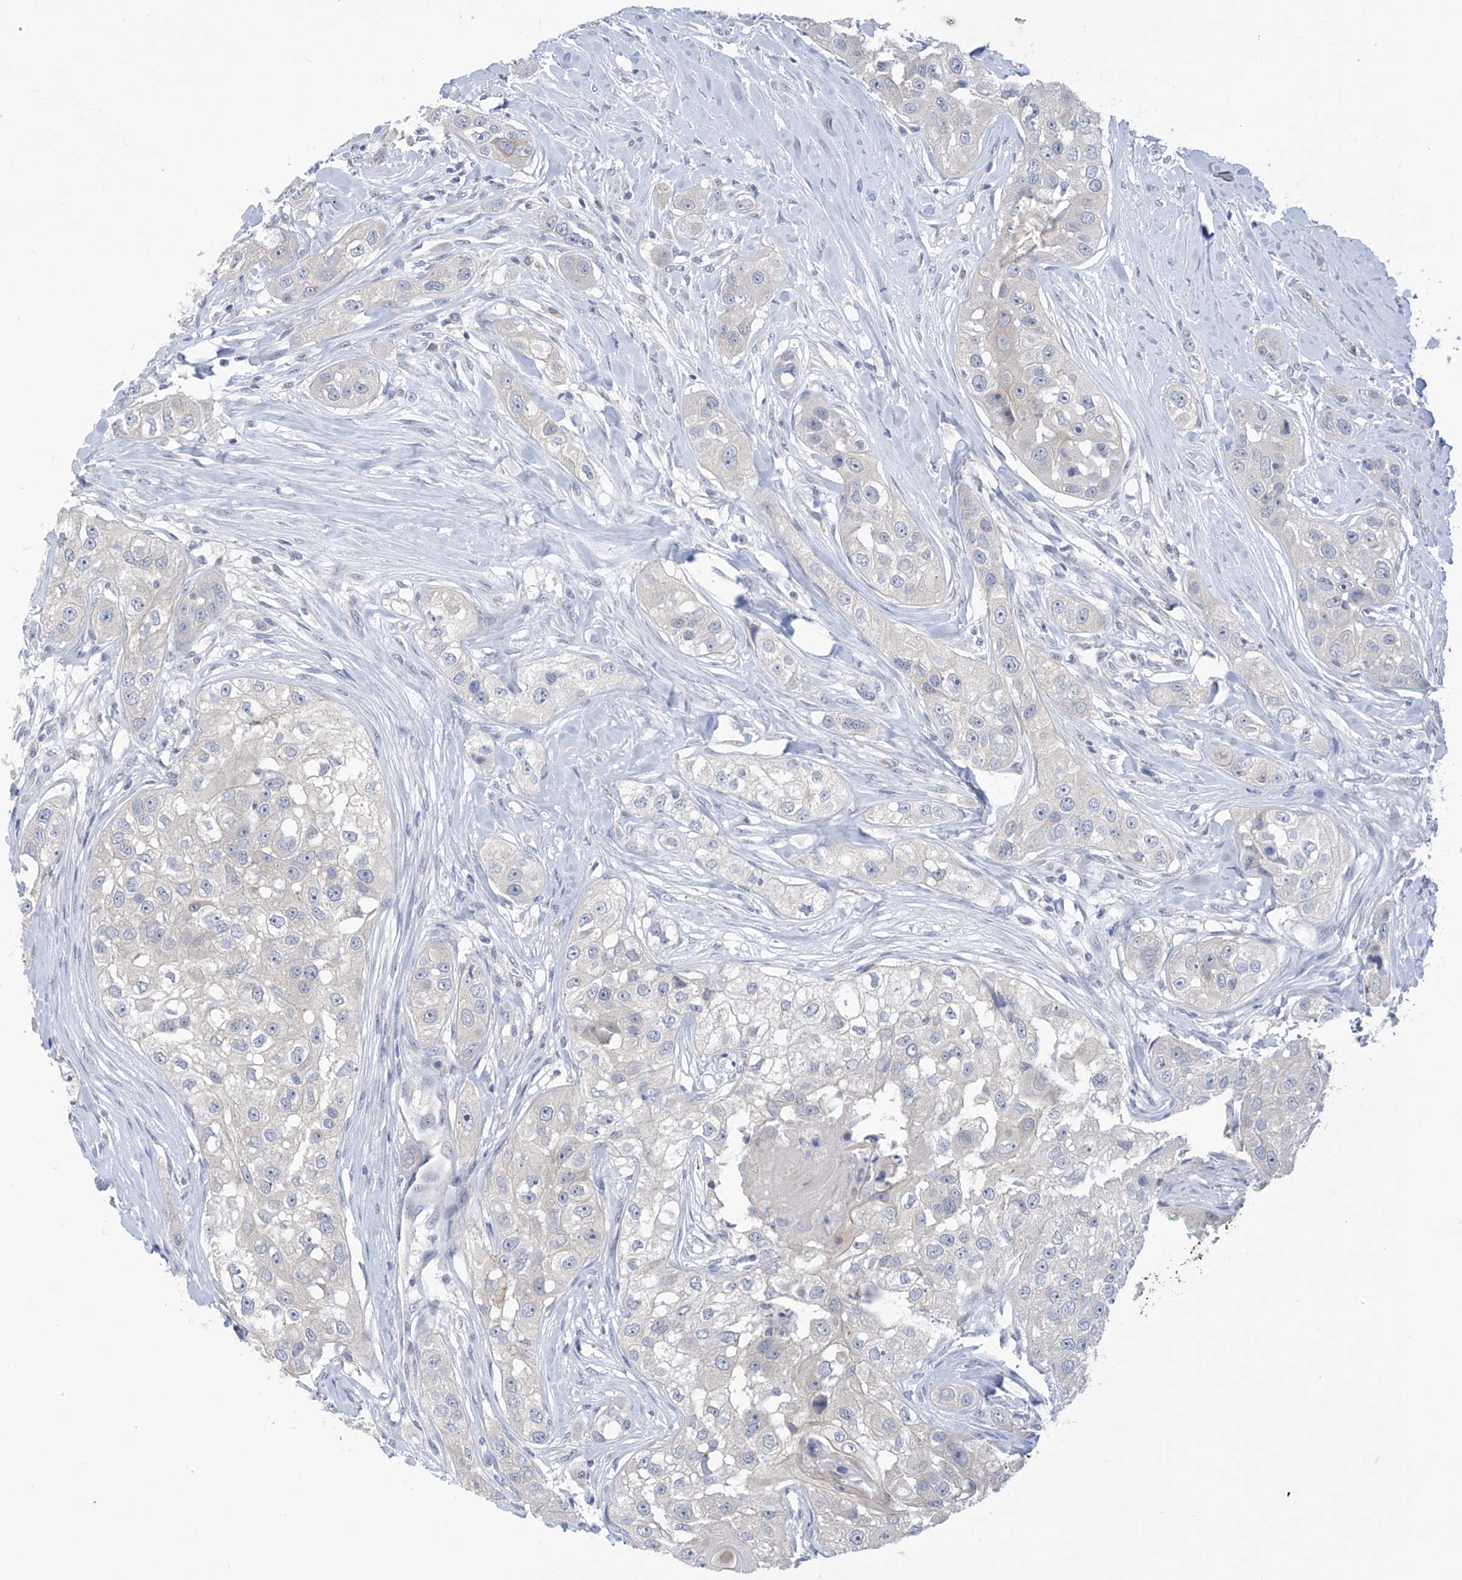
{"staining": {"intensity": "negative", "quantity": "none", "location": "none"}, "tissue": "head and neck cancer", "cell_type": "Tumor cells", "image_type": "cancer", "snomed": [{"axis": "morphology", "description": "Normal tissue, NOS"}, {"axis": "morphology", "description": "Squamous cell carcinoma, NOS"}, {"axis": "topography", "description": "Skeletal muscle"}, {"axis": "topography", "description": "Head-Neck"}], "caption": "High magnification brightfield microscopy of head and neck cancer stained with DAB (3,3'-diaminobenzidine) (brown) and counterstained with hematoxylin (blue): tumor cells show no significant expression.", "gene": "IBA57", "patient": {"sex": "male", "age": 51}}